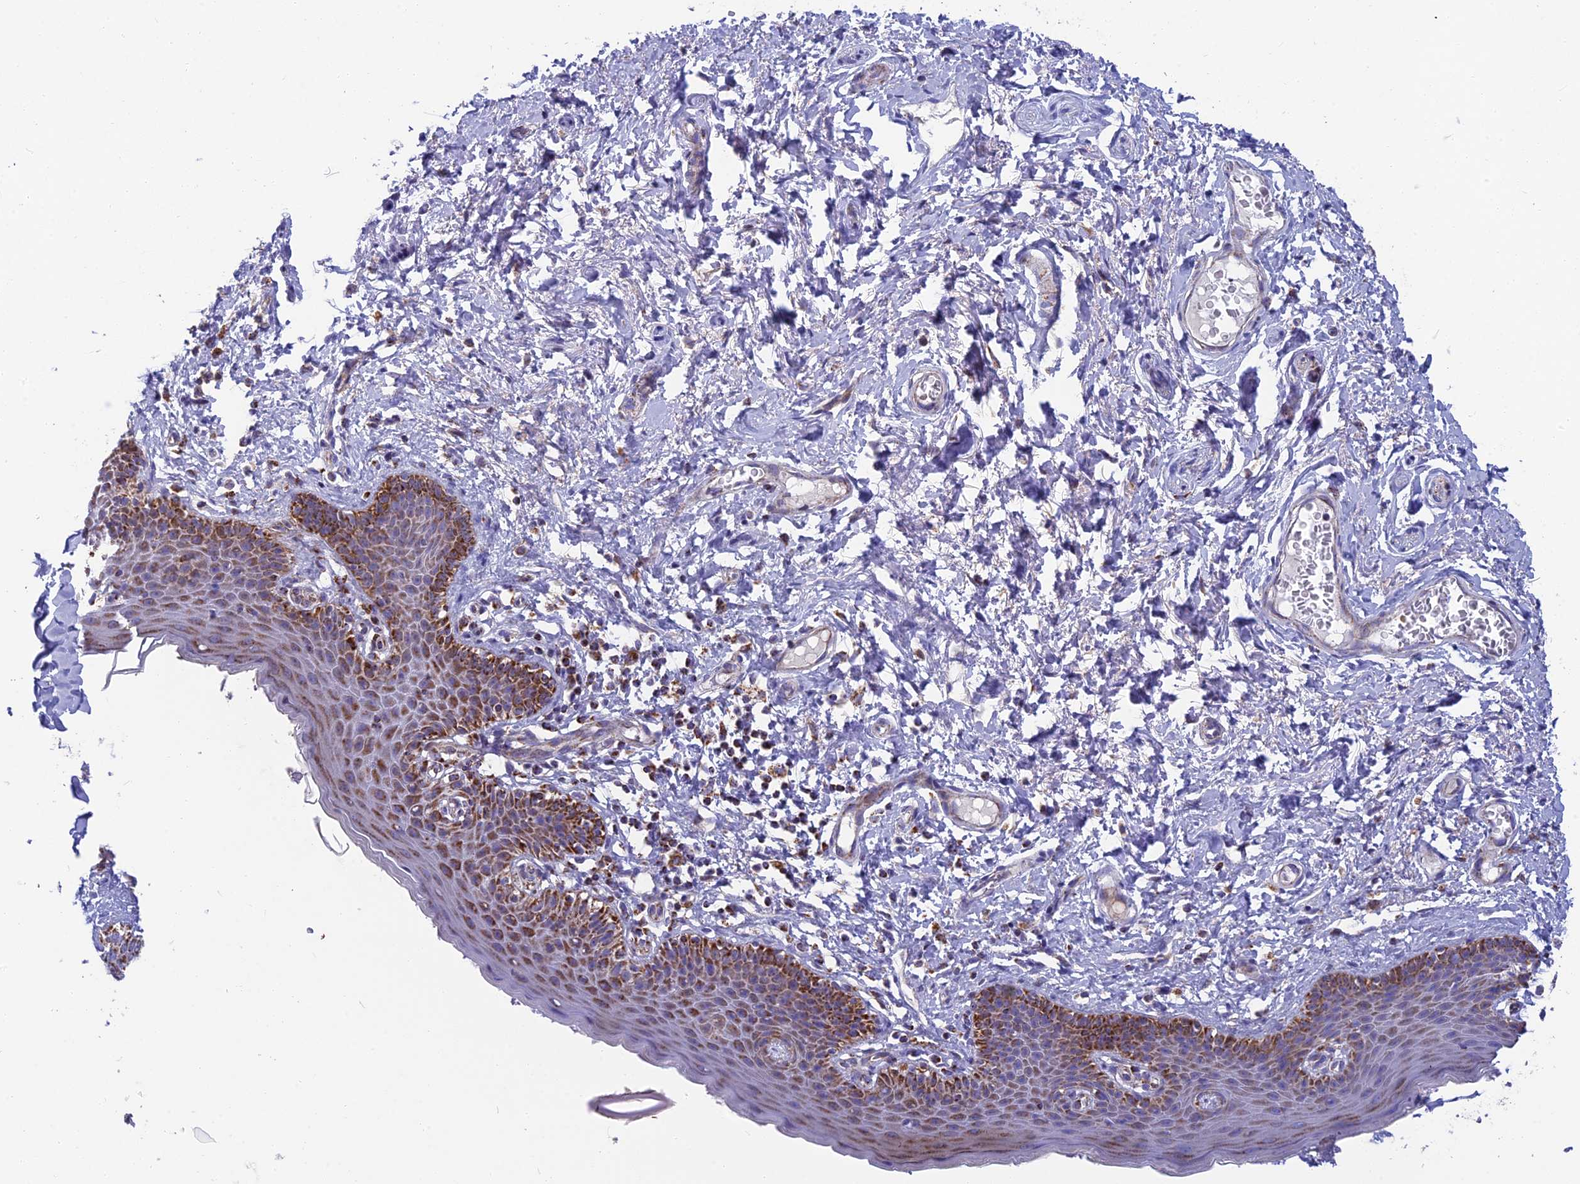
{"staining": {"intensity": "moderate", "quantity": "25%-75%", "location": "cytoplasmic/membranous"}, "tissue": "skin", "cell_type": "Epidermal cells", "image_type": "normal", "snomed": [{"axis": "morphology", "description": "Normal tissue, NOS"}, {"axis": "topography", "description": "Vulva"}], "caption": "Protein expression by IHC demonstrates moderate cytoplasmic/membranous positivity in approximately 25%-75% of epidermal cells in unremarkable skin.", "gene": "CS", "patient": {"sex": "female", "age": 66}}